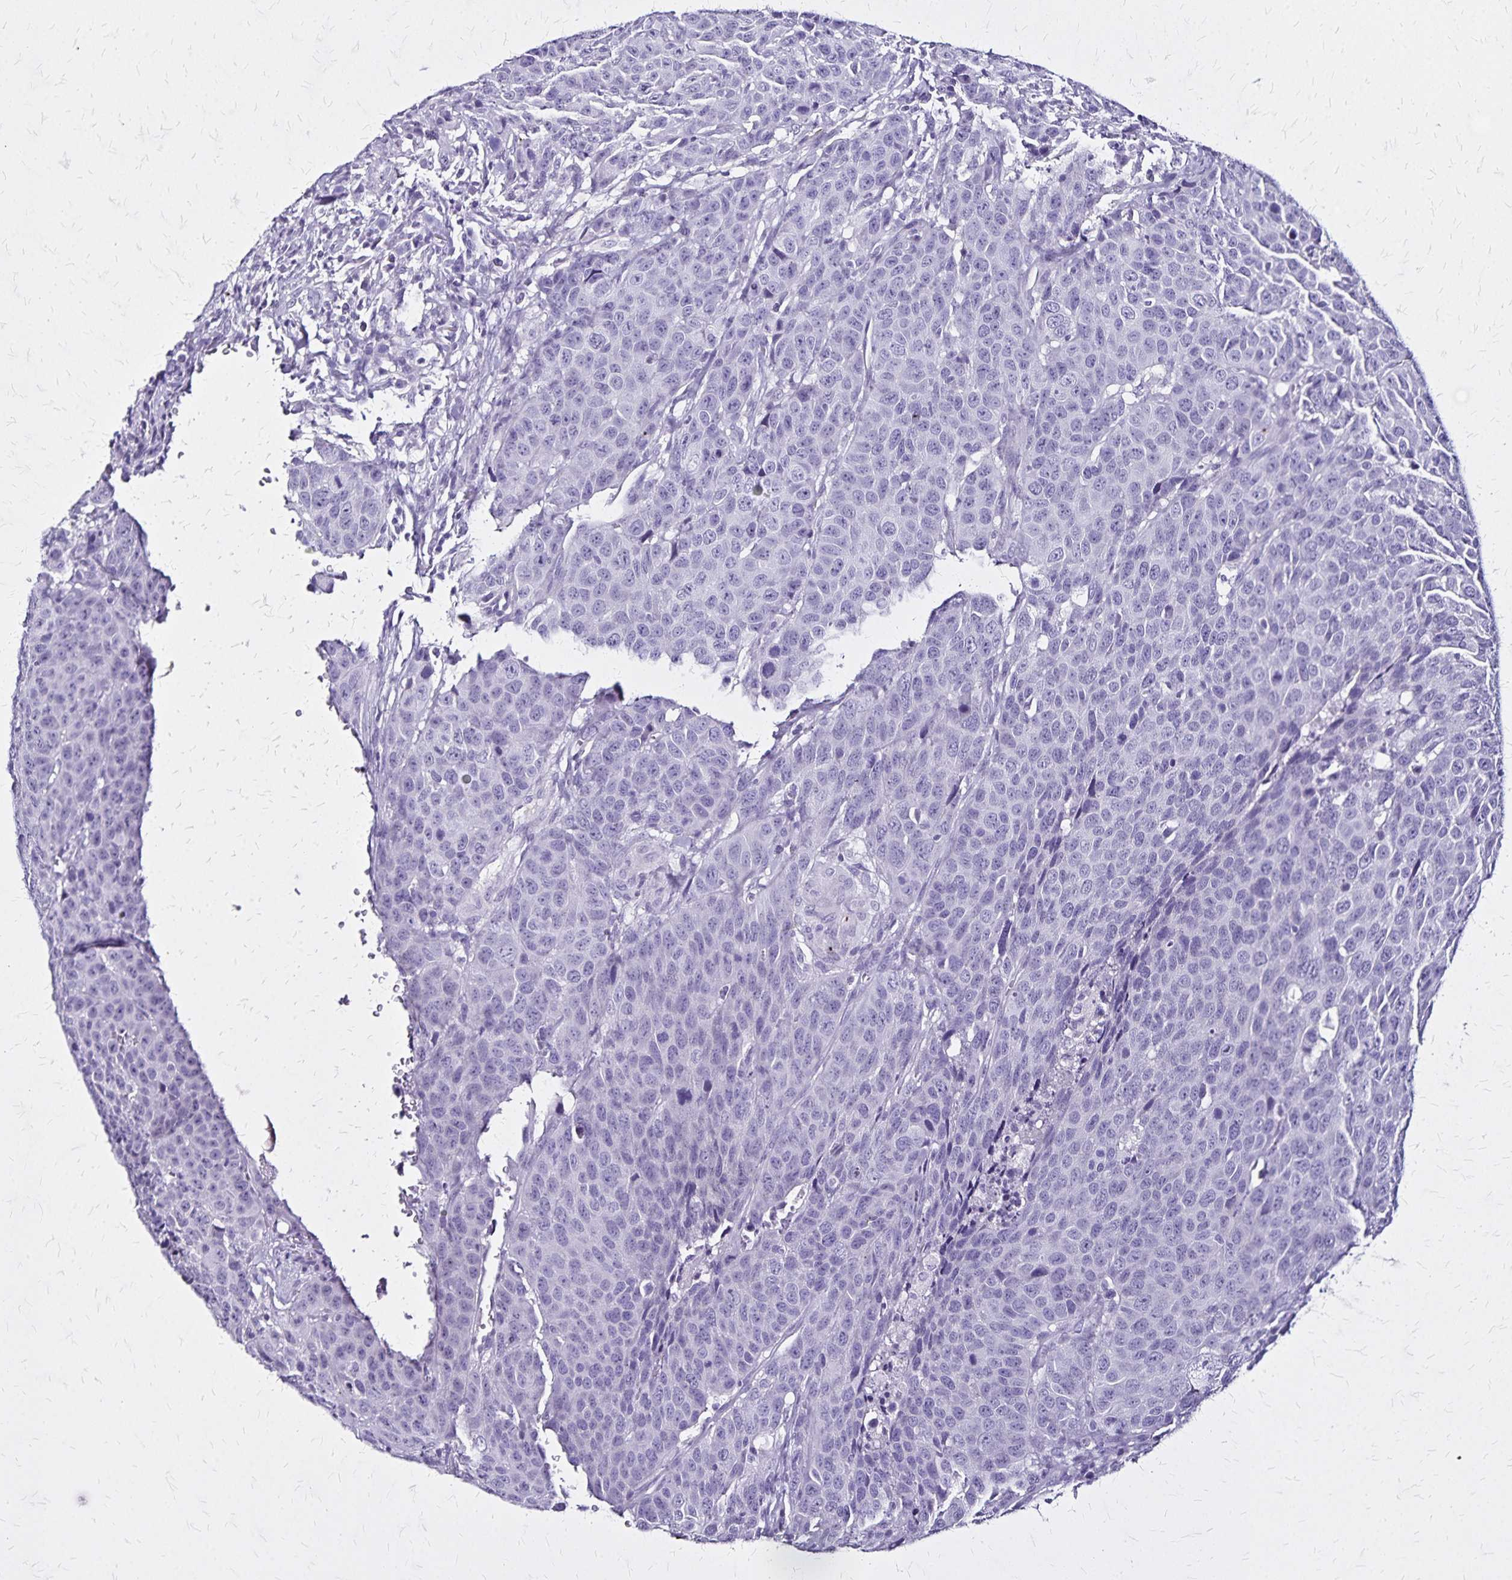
{"staining": {"intensity": "negative", "quantity": "none", "location": "none"}, "tissue": "head and neck cancer", "cell_type": "Tumor cells", "image_type": "cancer", "snomed": [{"axis": "morphology", "description": "Squamous cell carcinoma, NOS"}, {"axis": "topography", "description": "Head-Neck"}], "caption": "Head and neck cancer stained for a protein using immunohistochemistry exhibits no expression tumor cells.", "gene": "KRT2", "patient": {"sex": "male", "age": 66}}